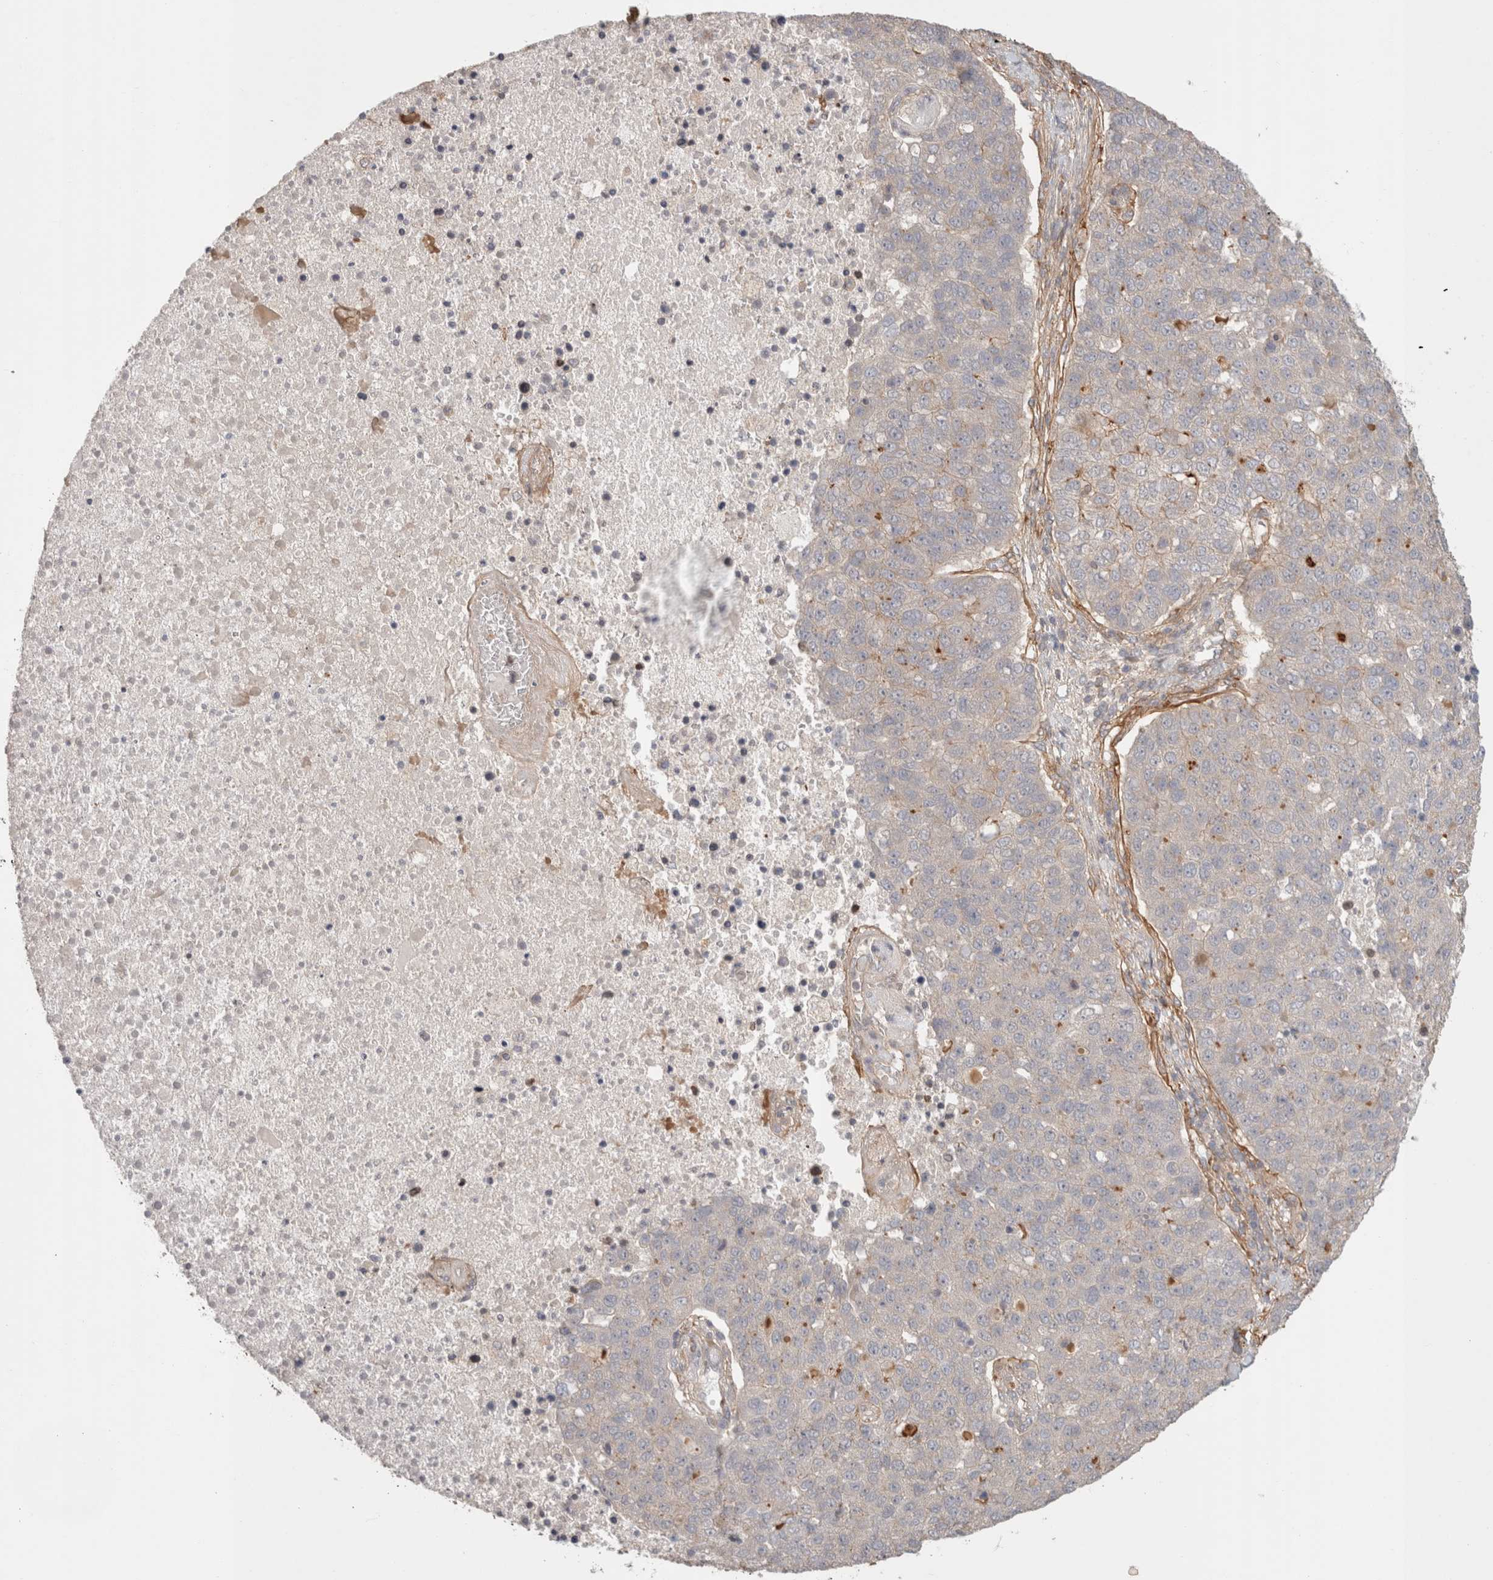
{"staining": {"intensity": "negative", "quantity": "none", "location": "none"}, "tissue": "pancreatic cancer", "cell_type": "Tumor cells", "image_type": "cancer", "snomed": [{"axis": "morphology", "description": "Adenocarcinoma, NOS"}, {"axis": "topography", "description": "Pancreas"}], "caption": "This image is of adenocarcinoma (pancreatic) stained with immunohistochemistry to label a protein in brown with the nuclei are counter-stained blue. There is no positivity in tumor cells.", "gene": "HSPG2", "patient": {"sex": "female", "age": 61}}